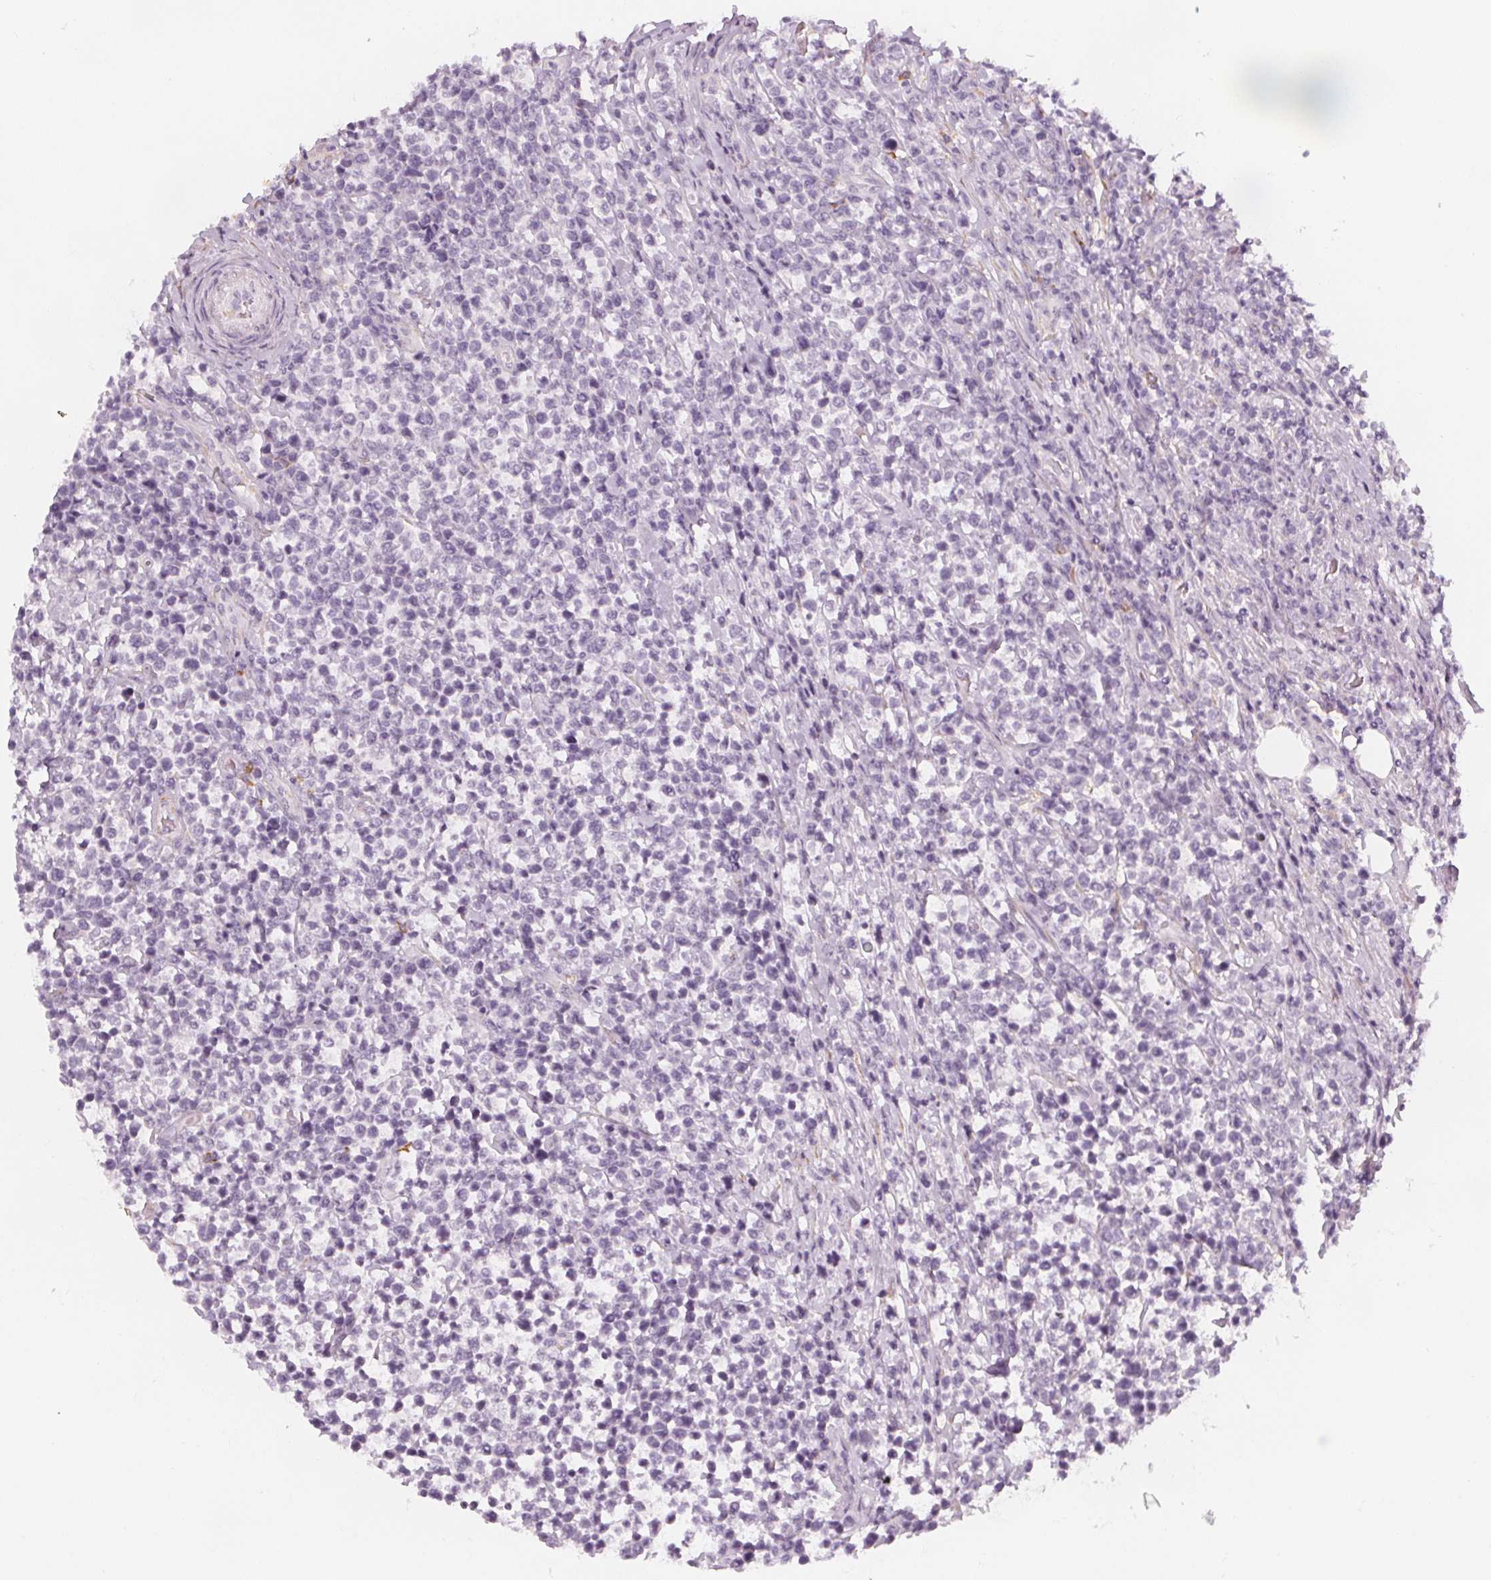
{"staining": {"intensity": "negative", "quantity": "none", "location": "none"}, "tissue": "lymphoma", "cell_type": "Tumor cells", "image_type": "cancer", "snomed": [{"axis": "morphology", "description": "Malignant lymphoma, non-Hodgkin's type, High grade"}, {"axis": "topography", "description": "Soft tissue"}], "caption": "This is an IHC histopathology image of lymphoma. There is no expression in tumor cells.", "gene": "MAP1A", "patient": {"sex": "female", "age": 56}}